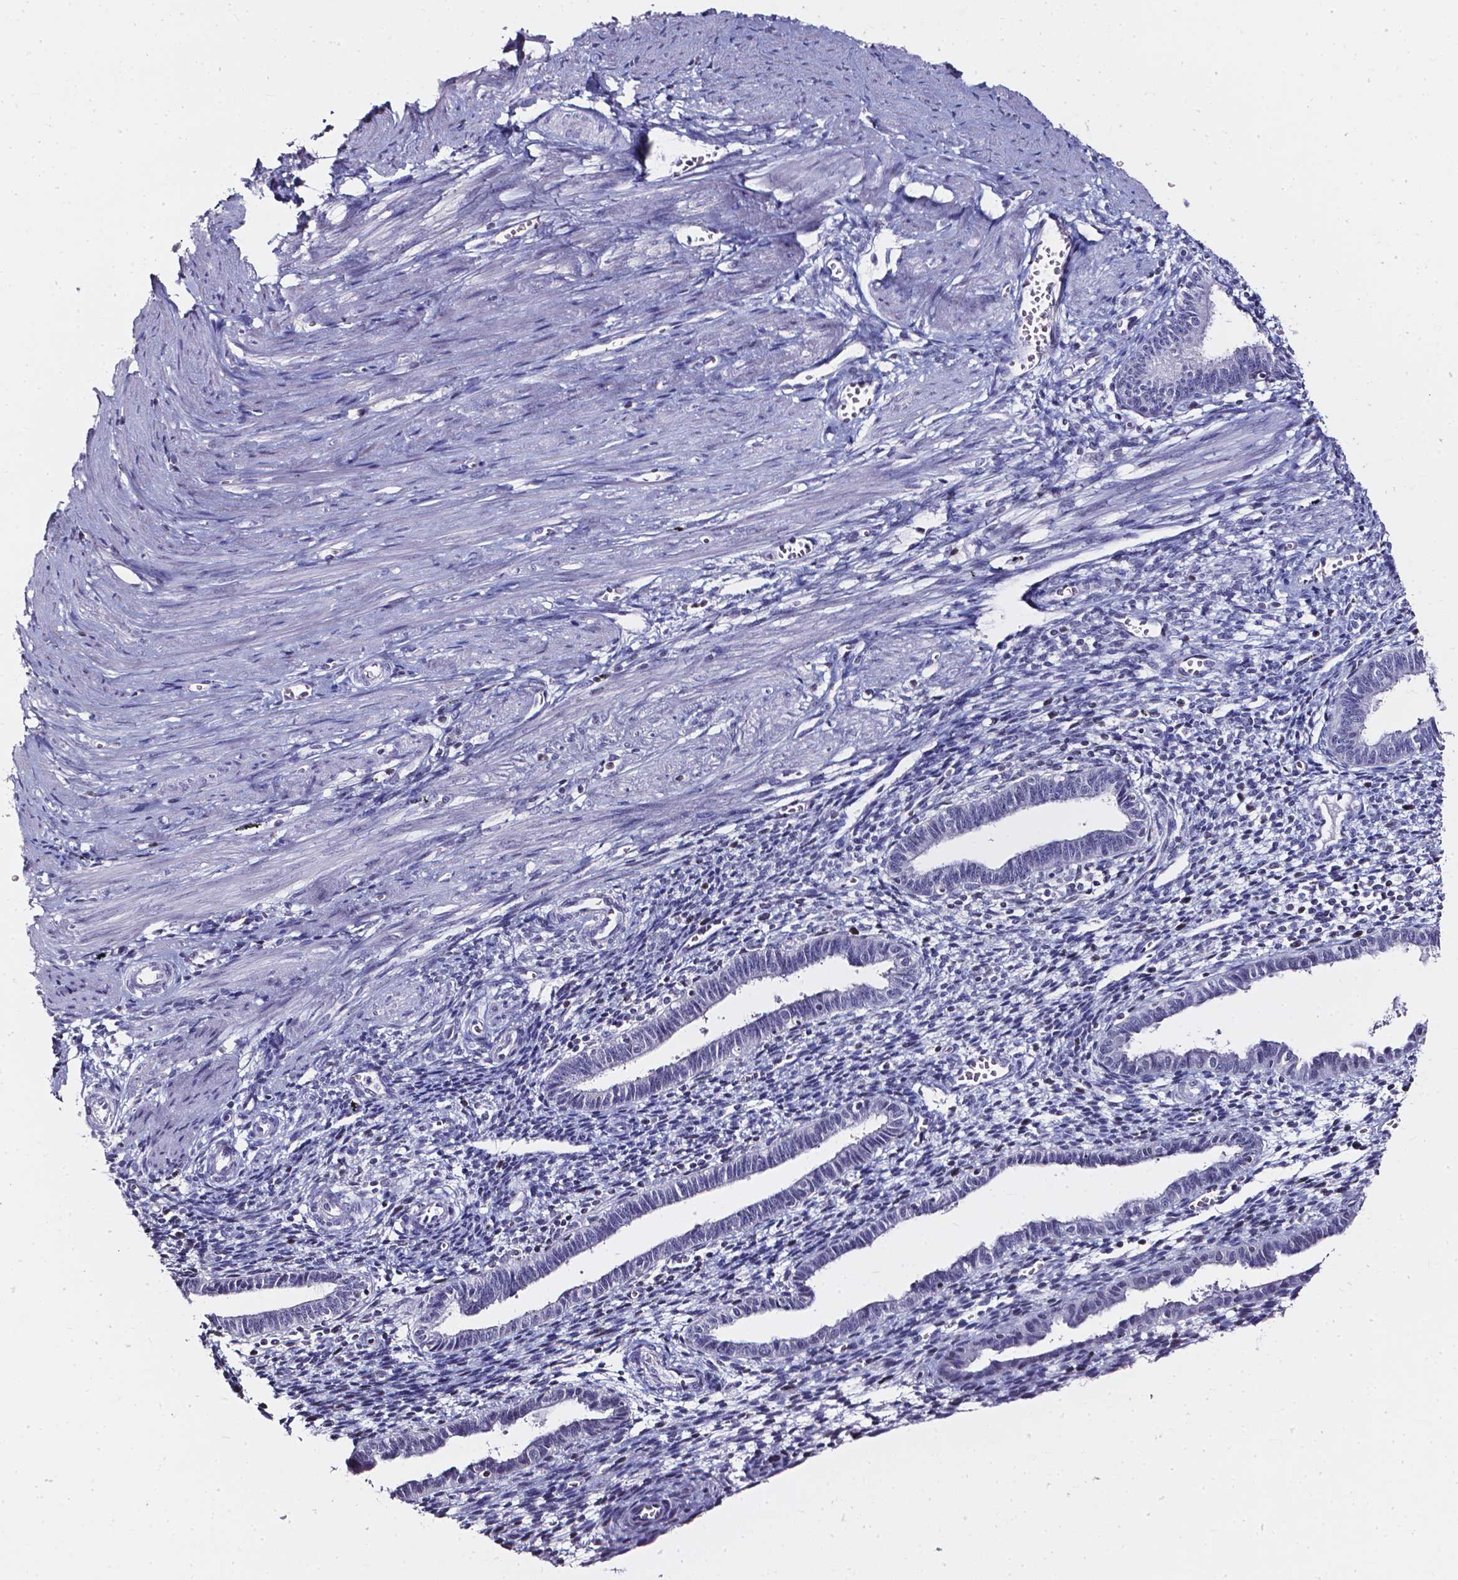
{"staining": {"intensity": "negative", "quantity": "none", "location": "none"}, "tissue": "endometrium", "cell_type": "Cells in endometrial stroma", "image_type": "normal", "snomed": [{"axis": "morphology", "description": "Normal tissue, NOS"}, {"axis": "topography", "description": "Endometrium"}], "caption": "Normal endometrium was stained to show a protein in brown. There is no significant expression in cells in endometrial stroma. Nuclei are stained in blue.", "gene": "AKR1B10", "patient": {"sex": "female", "age": 37}}